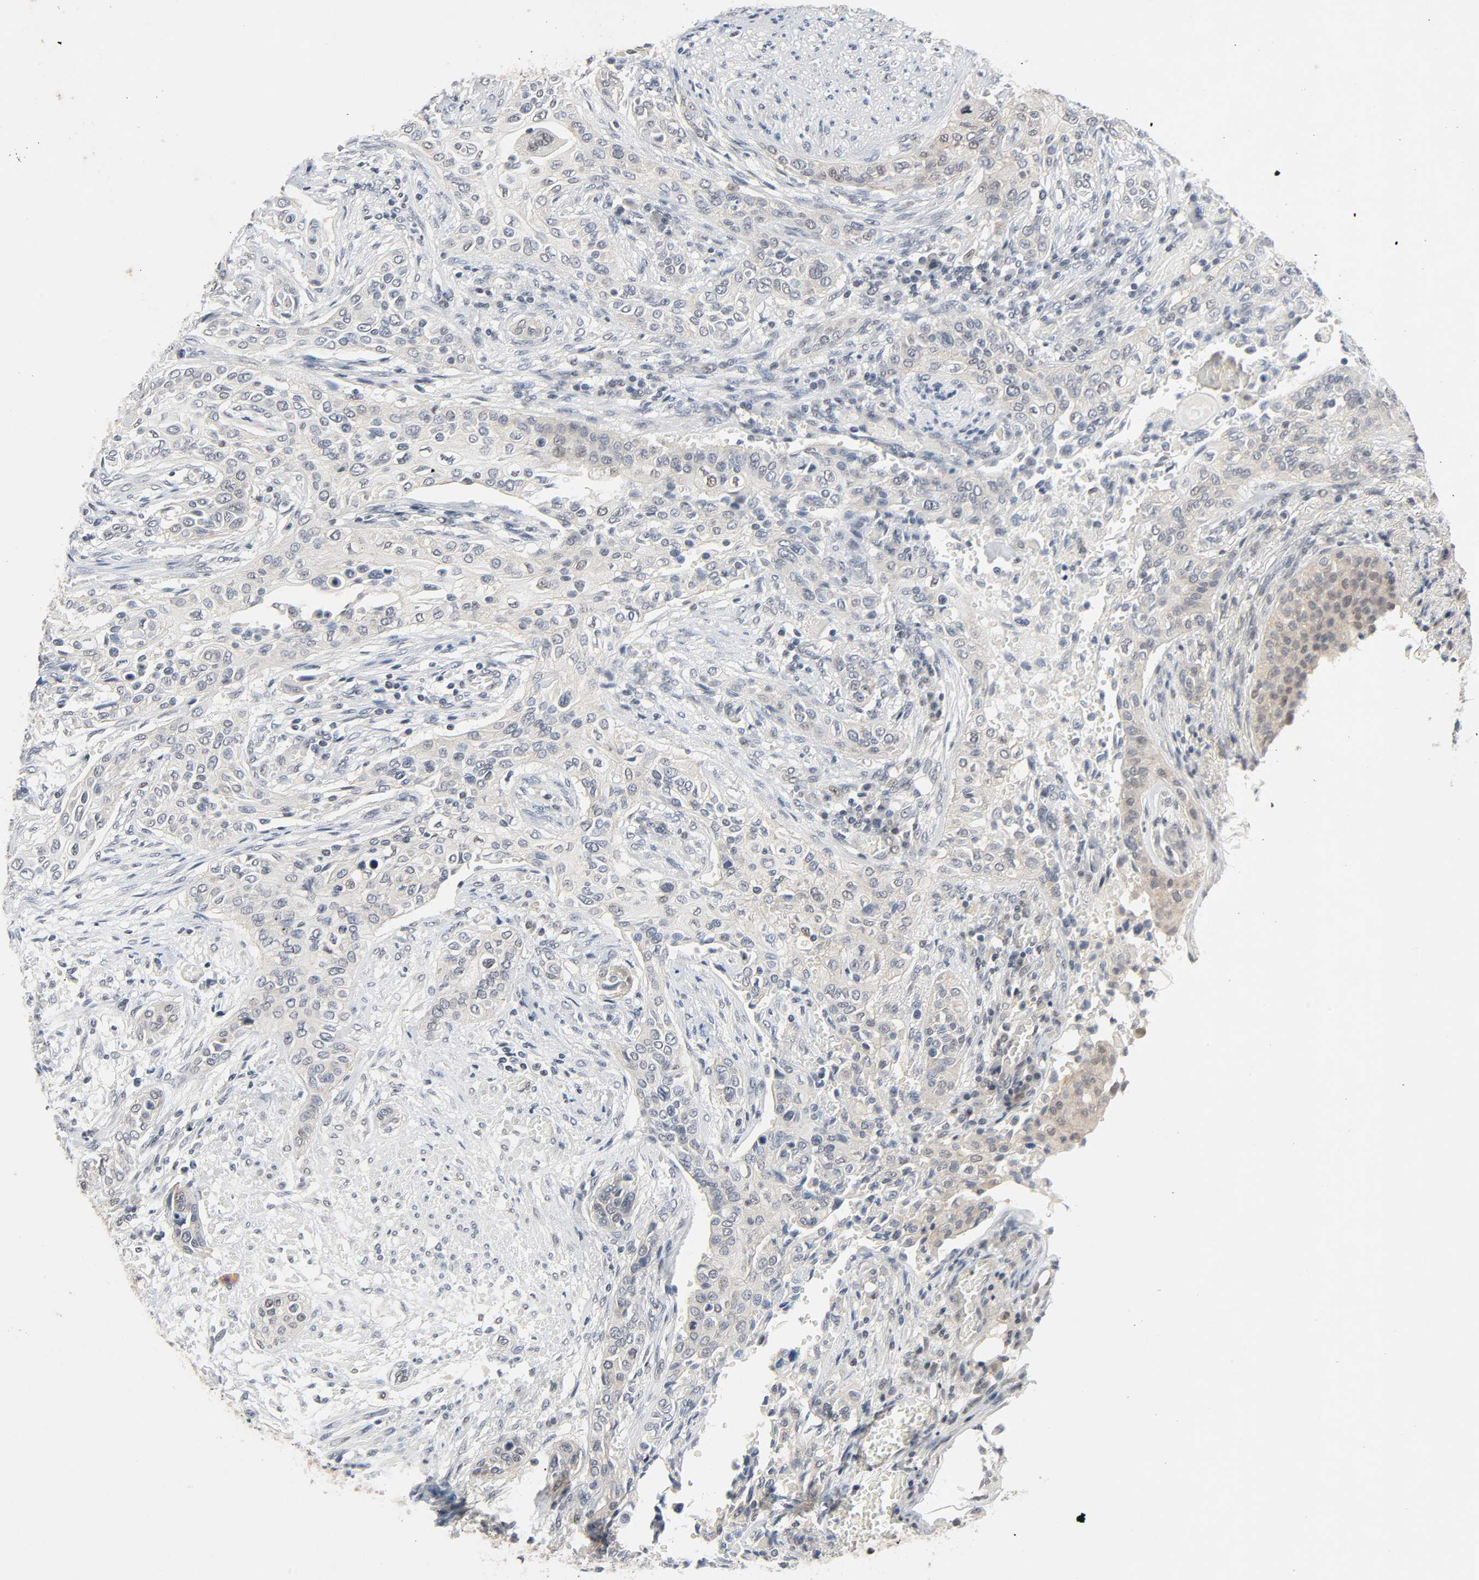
{"staining": {"intensity": "weak", "quantity": "<25%", "location": "cytoplasmic/membranous,nuclear"}, "tissue": "urothelial cancer", "cell_type": "Tumor cells", "image_type": "cancer", "snomed": [{"axis": "morphology", "description": "Urothelial carcinoma, High grade"}, {"axis": "topography", "description": "Urinary bladder"}], "caption": "Urothelial cancer stained for a protein using IHC reveals no expression tumor cells.", "gene": "MAPKAPK5", "patient": {"sex": "male", "age": 74}}